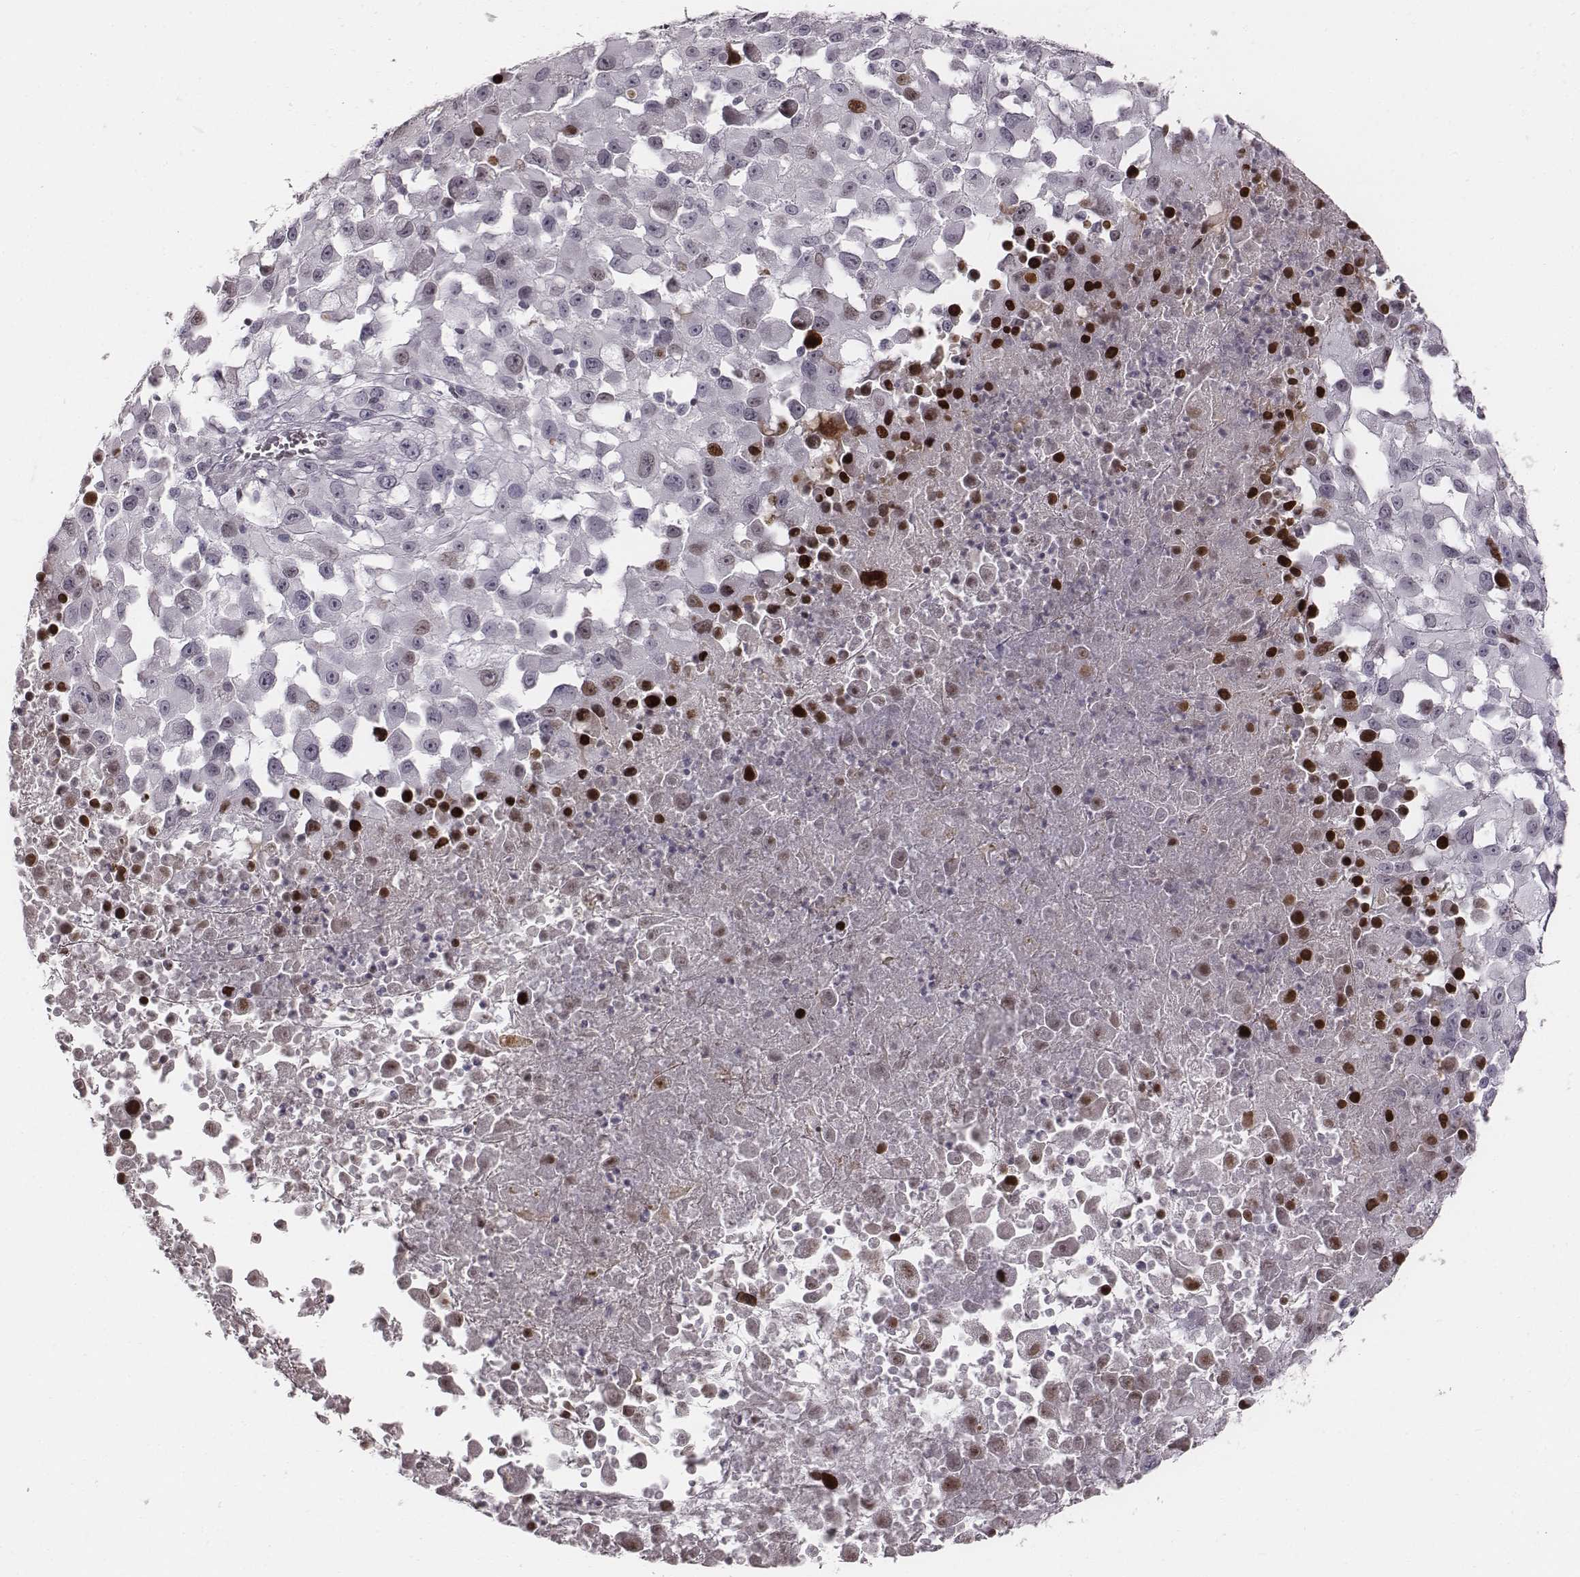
{"staining": {"intensity": "negative", "quantity": "none", "location": "none"}, "tissue": "melanoma", "cell_type": "Tumor cells", "image_type": "cancer", "snomed": [{"axis": "morphology", "description": "Malignant melanoma, Metastatic site"}, {"axis": "topography", "description": "Soft tissue"}], "caption": "DAB immunohistochemical staining of malignant melanoma (metastatic site) demonstrates no significant expression in tumor cells.", "gene": "NDC1", "patient": {"sex": "male", "age": 50}}